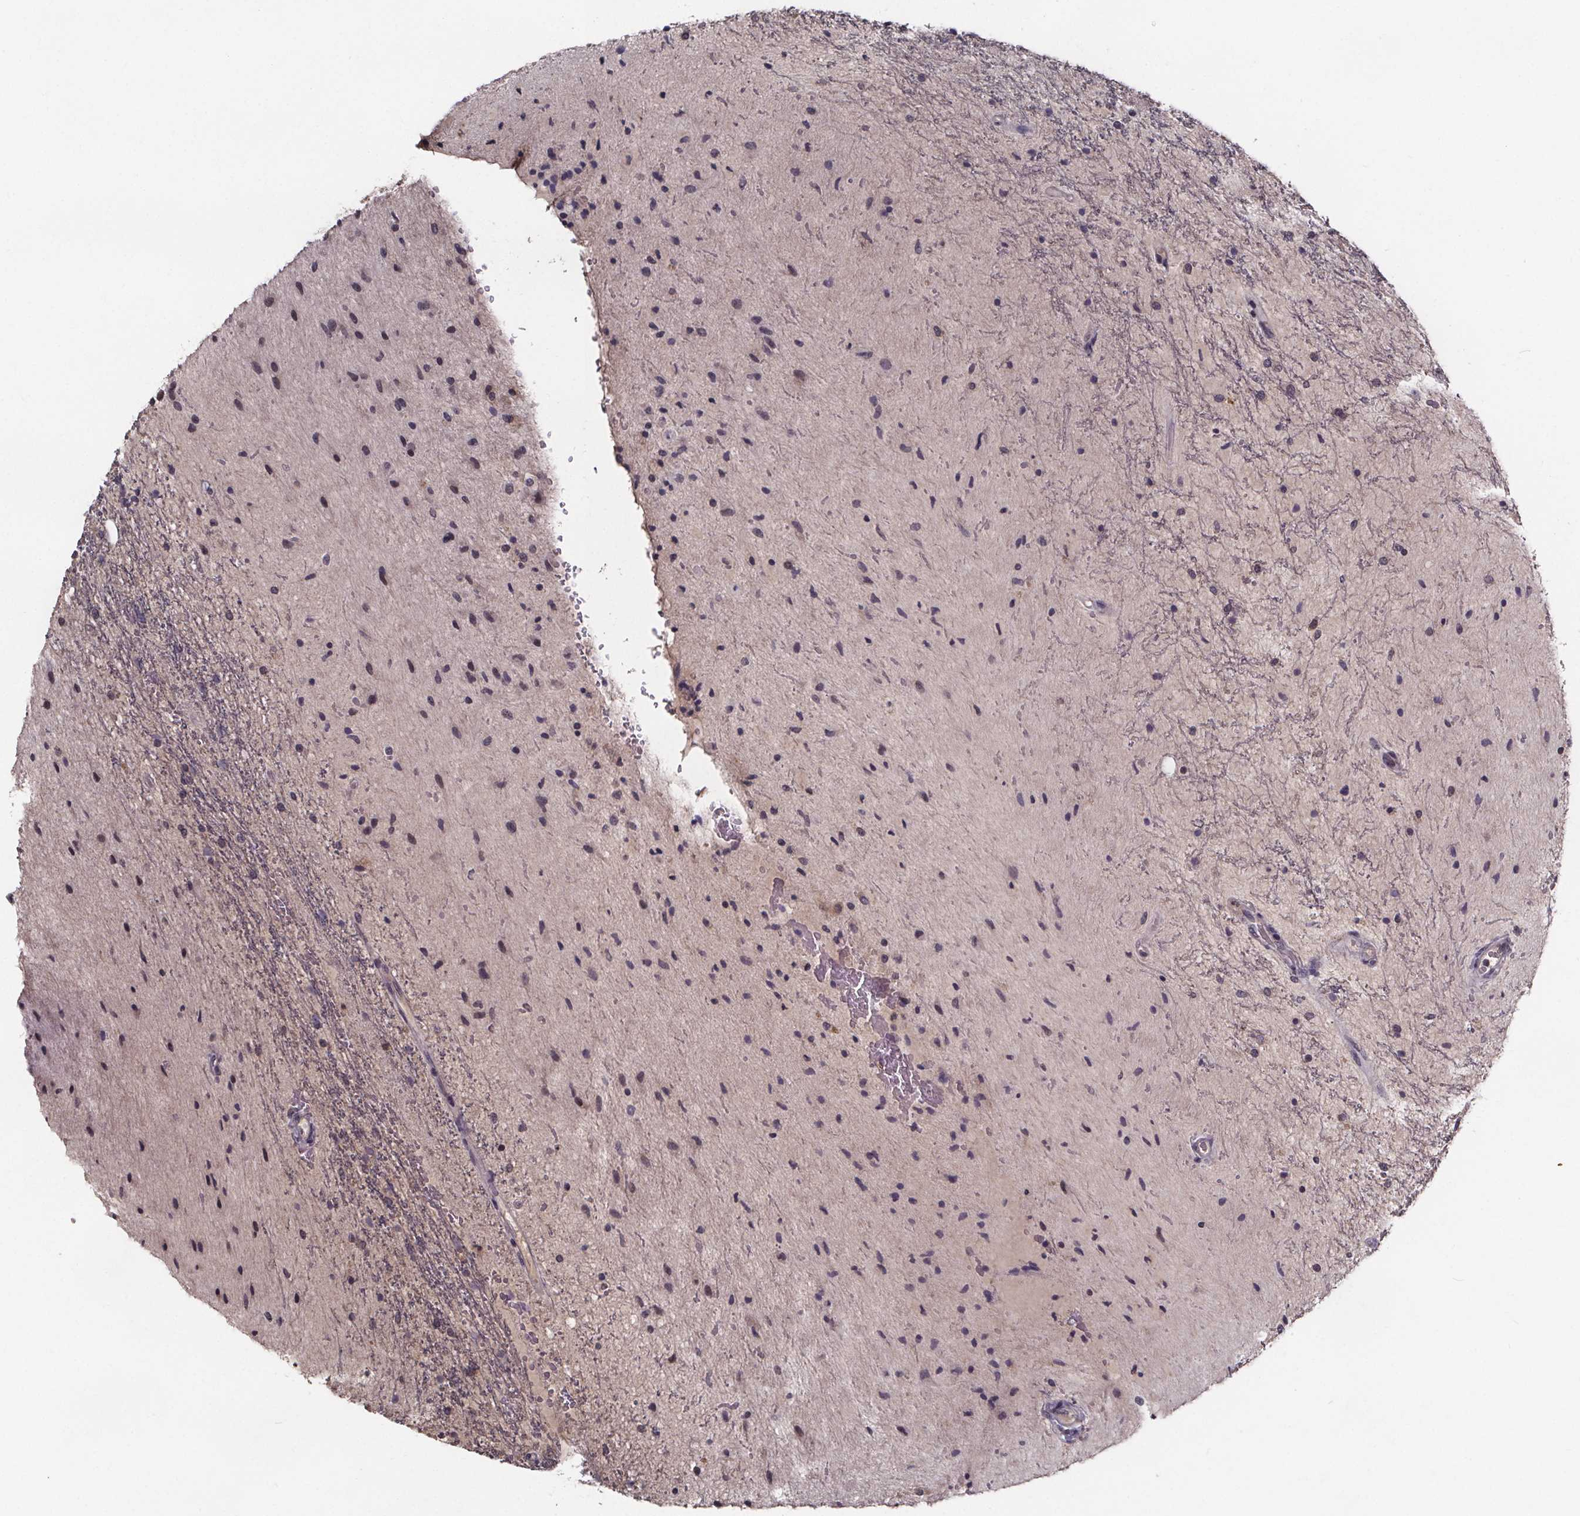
{"staining": {"intensity": "negative", "quantity": "none", "location": "none"}, "tissue": "glioma", "cell_type": "Tumor cells", "image_type": "cancer", "snomed": [{"axis": "morphology", "description": "Glioma, malignant, Low grade"}, {"axis": "topography", "description": "Cerebellum"}], "caption": "There is no significant staining in tumor cells of glioma. Brightfield microscopy of immunohistochemistry (IHC) stained with DAB (3,3'-diaminobenzidine) (brown) and hematoxylin (blue), captured at high magnification.", "gene": "SMIM1", "patient": {"sex": "female", "age": 14}}